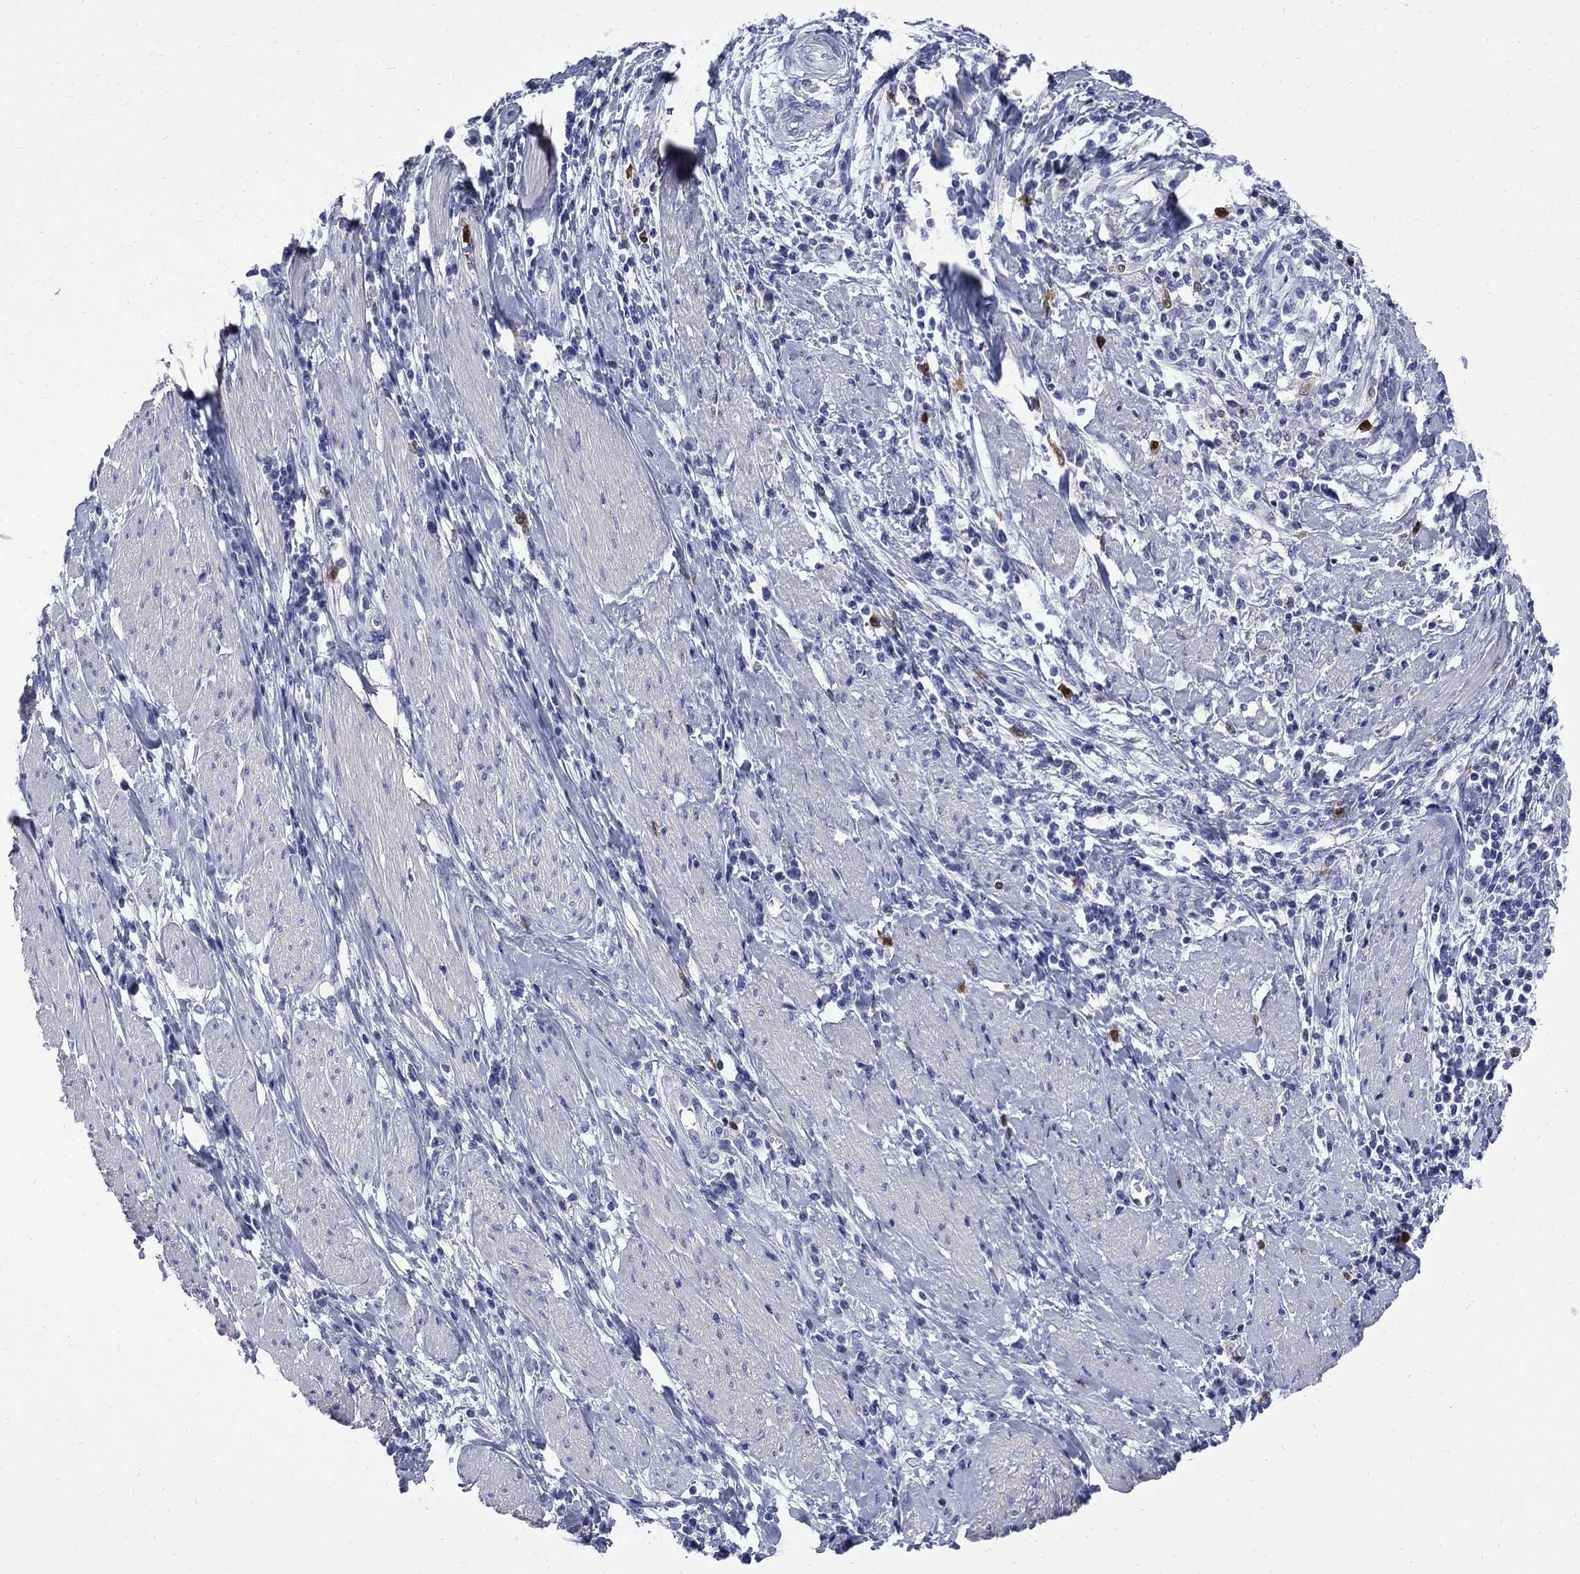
{"staining": {"intensity": "negative", "quantity": "none", "location": "none"}, "tissue": "cervical cancer", "cell_type": "Tumor cells", "image_type": "cancer", "snomed": [{"axis": "morphology", "description": "Squamous cell carcinoma, NOS"}, {"axis": "topography", "description": "Cervix"}], "caption": "The photomicrograph demonstrates no staining of tumor cells in cervical cancer (squamous cell carcinoma).", "gene": "SERPINB2", "patient": {"sex": "female", "age": 39}}